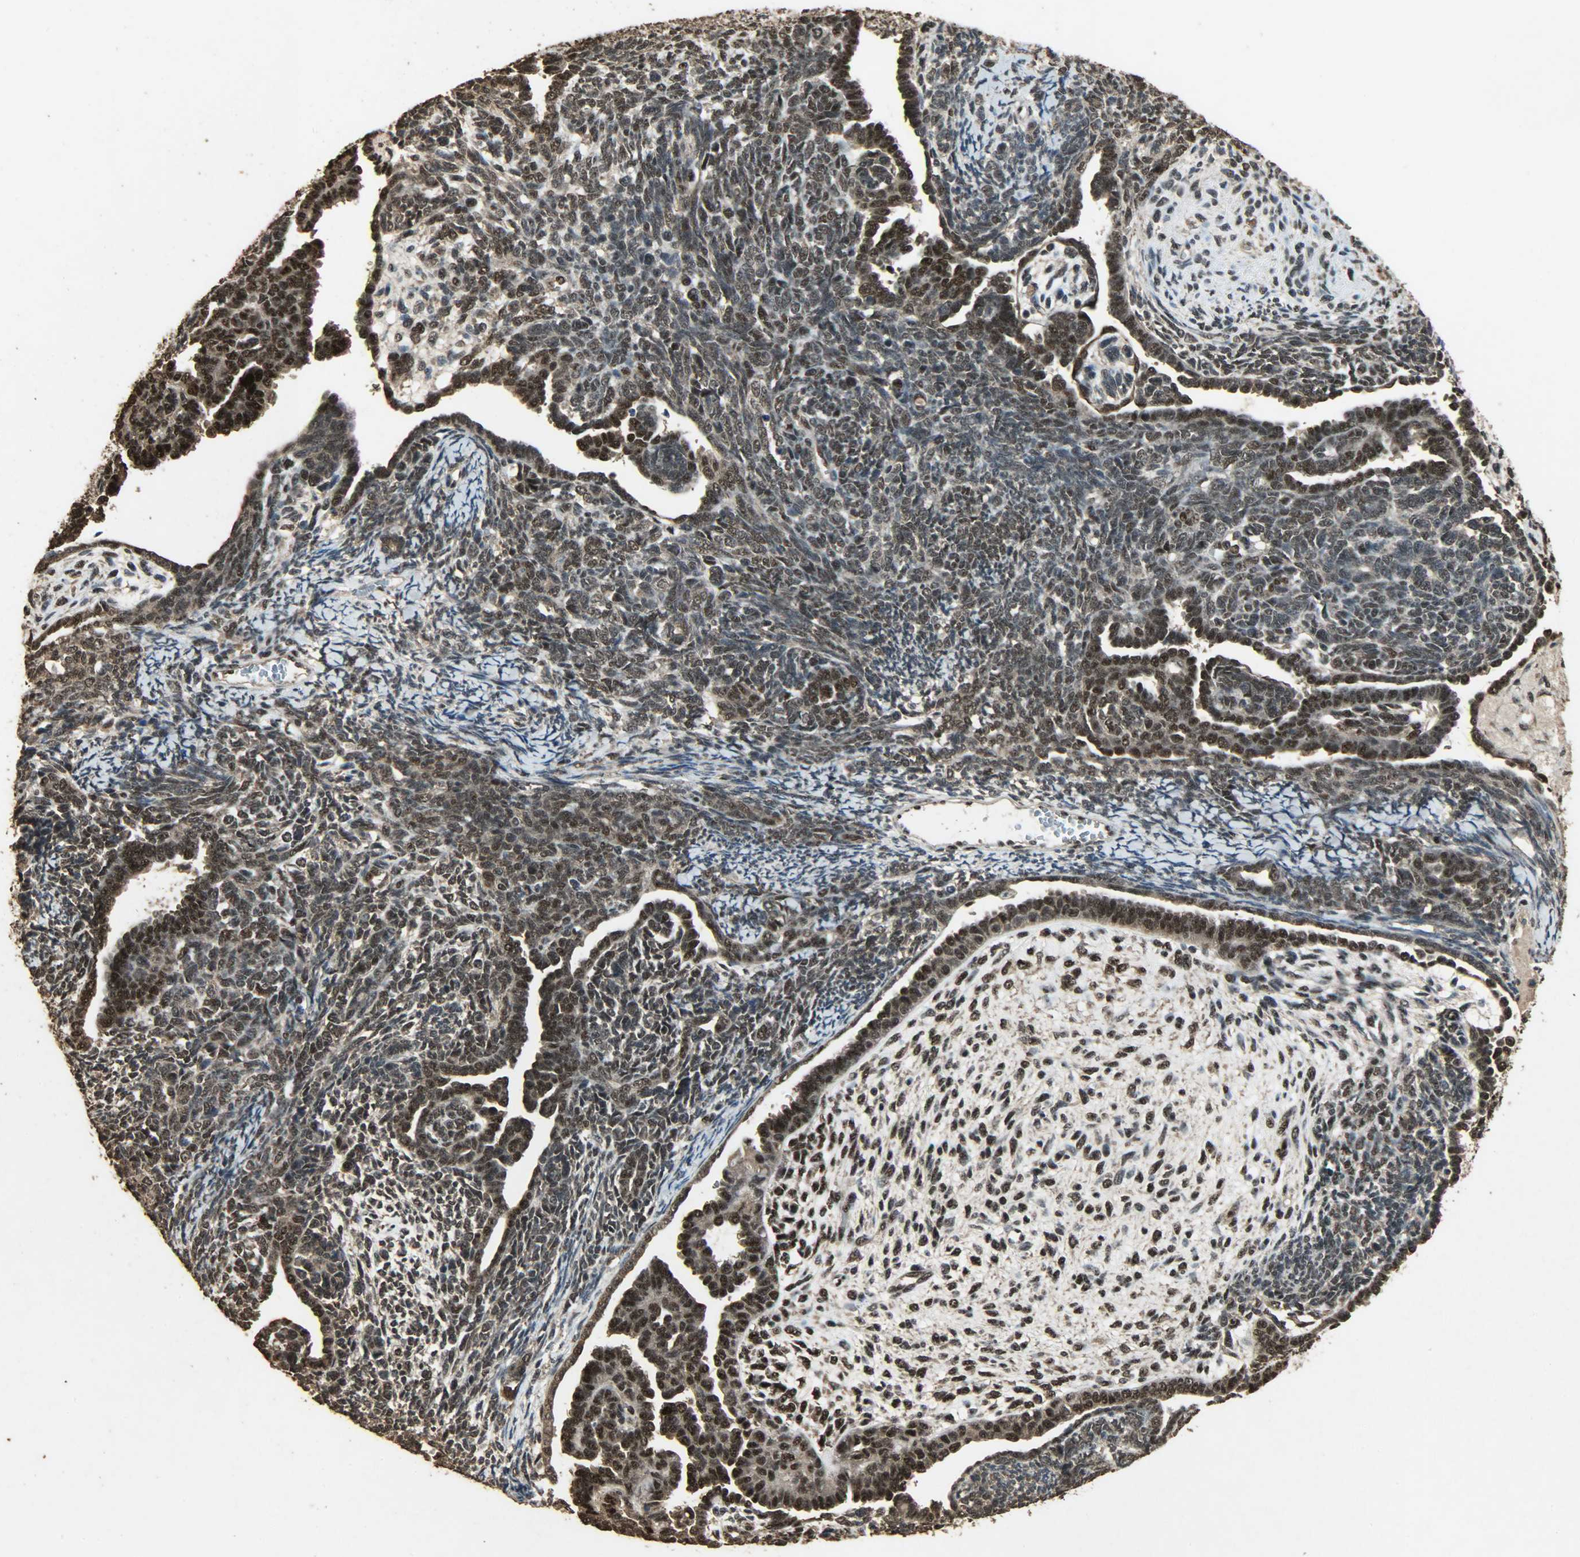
{"staining": {"intensity": "strong", "quantity": ">75%", "location": "cytoplasmic/membranous,nuclear"}, "tissue": "endometrial cancer", "cell_type": "Tumor cells", "image_type": "cancer", "snomed": [{"axis": "morphology", "description": "Neoplasm, malignant, NOS"}, {"axis": "topography", "description": "Endometrium"}], "caption": "Endometrial neoplasm (malignant) stained with a brown dye shows strong cytoplasmic/membranous and nuclear positive positivity in about >75% of tumor cells.", "gene": "CCNT2", "patient": {"sex": "female", "age": 74}}